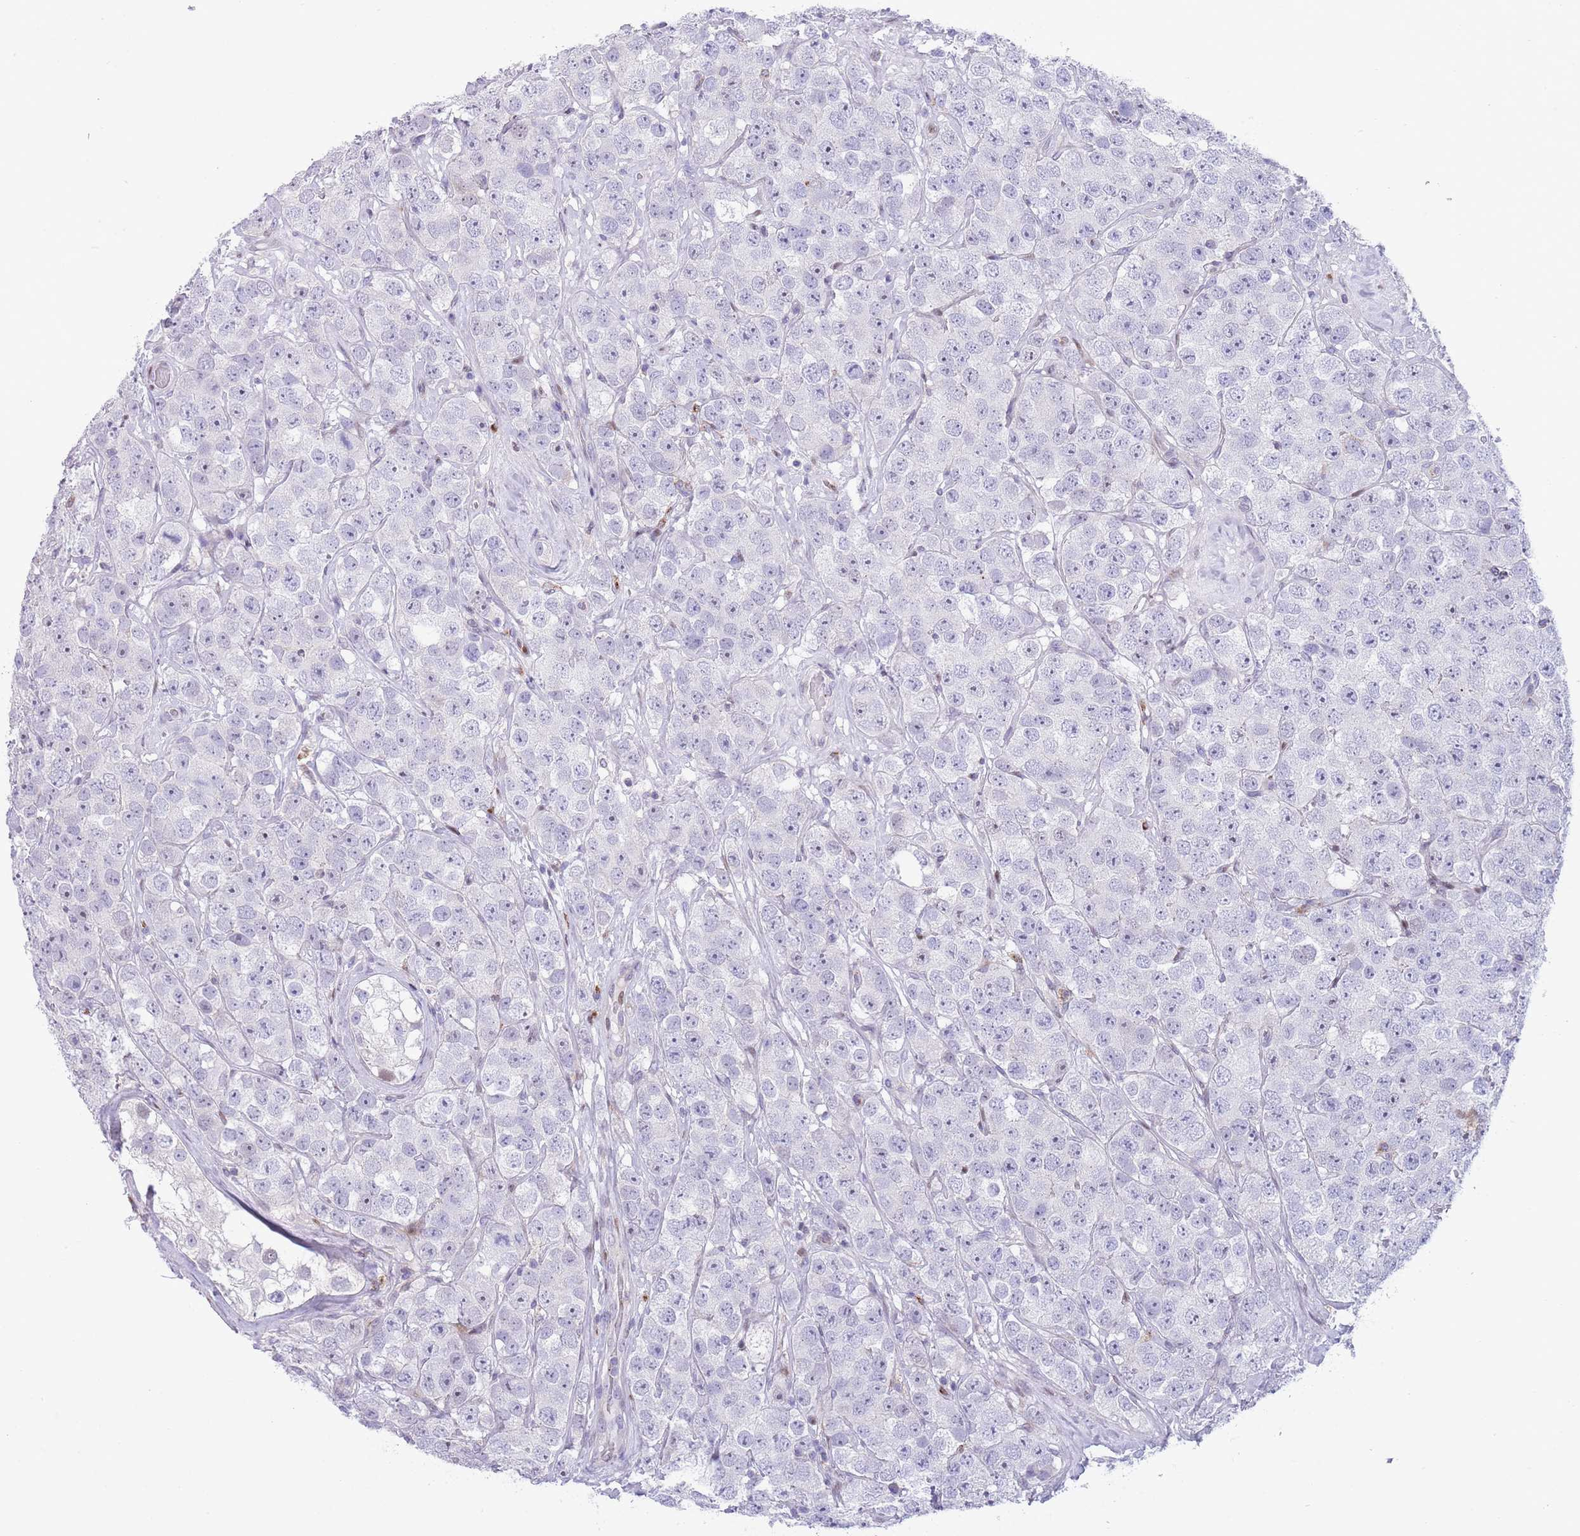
{"staining": {"intensity": "negative", "quantity": "none", "location": "none"}, "tissue": "testis cancer", "cell_type": "Tumor cells", "image_type": "cancer", "snomed": [{"axis": "morphology", "description": "Seminoma, NOS"}, {"axis": "topography", "description": "Testis"}], "caption": "Human seminoma (testis) stained for a protein using immunohistochemistry (IHC) reveals no positivity in tumor cells.", "gene": "ANO8", "patient": {"sex": "male", "age": 28}}